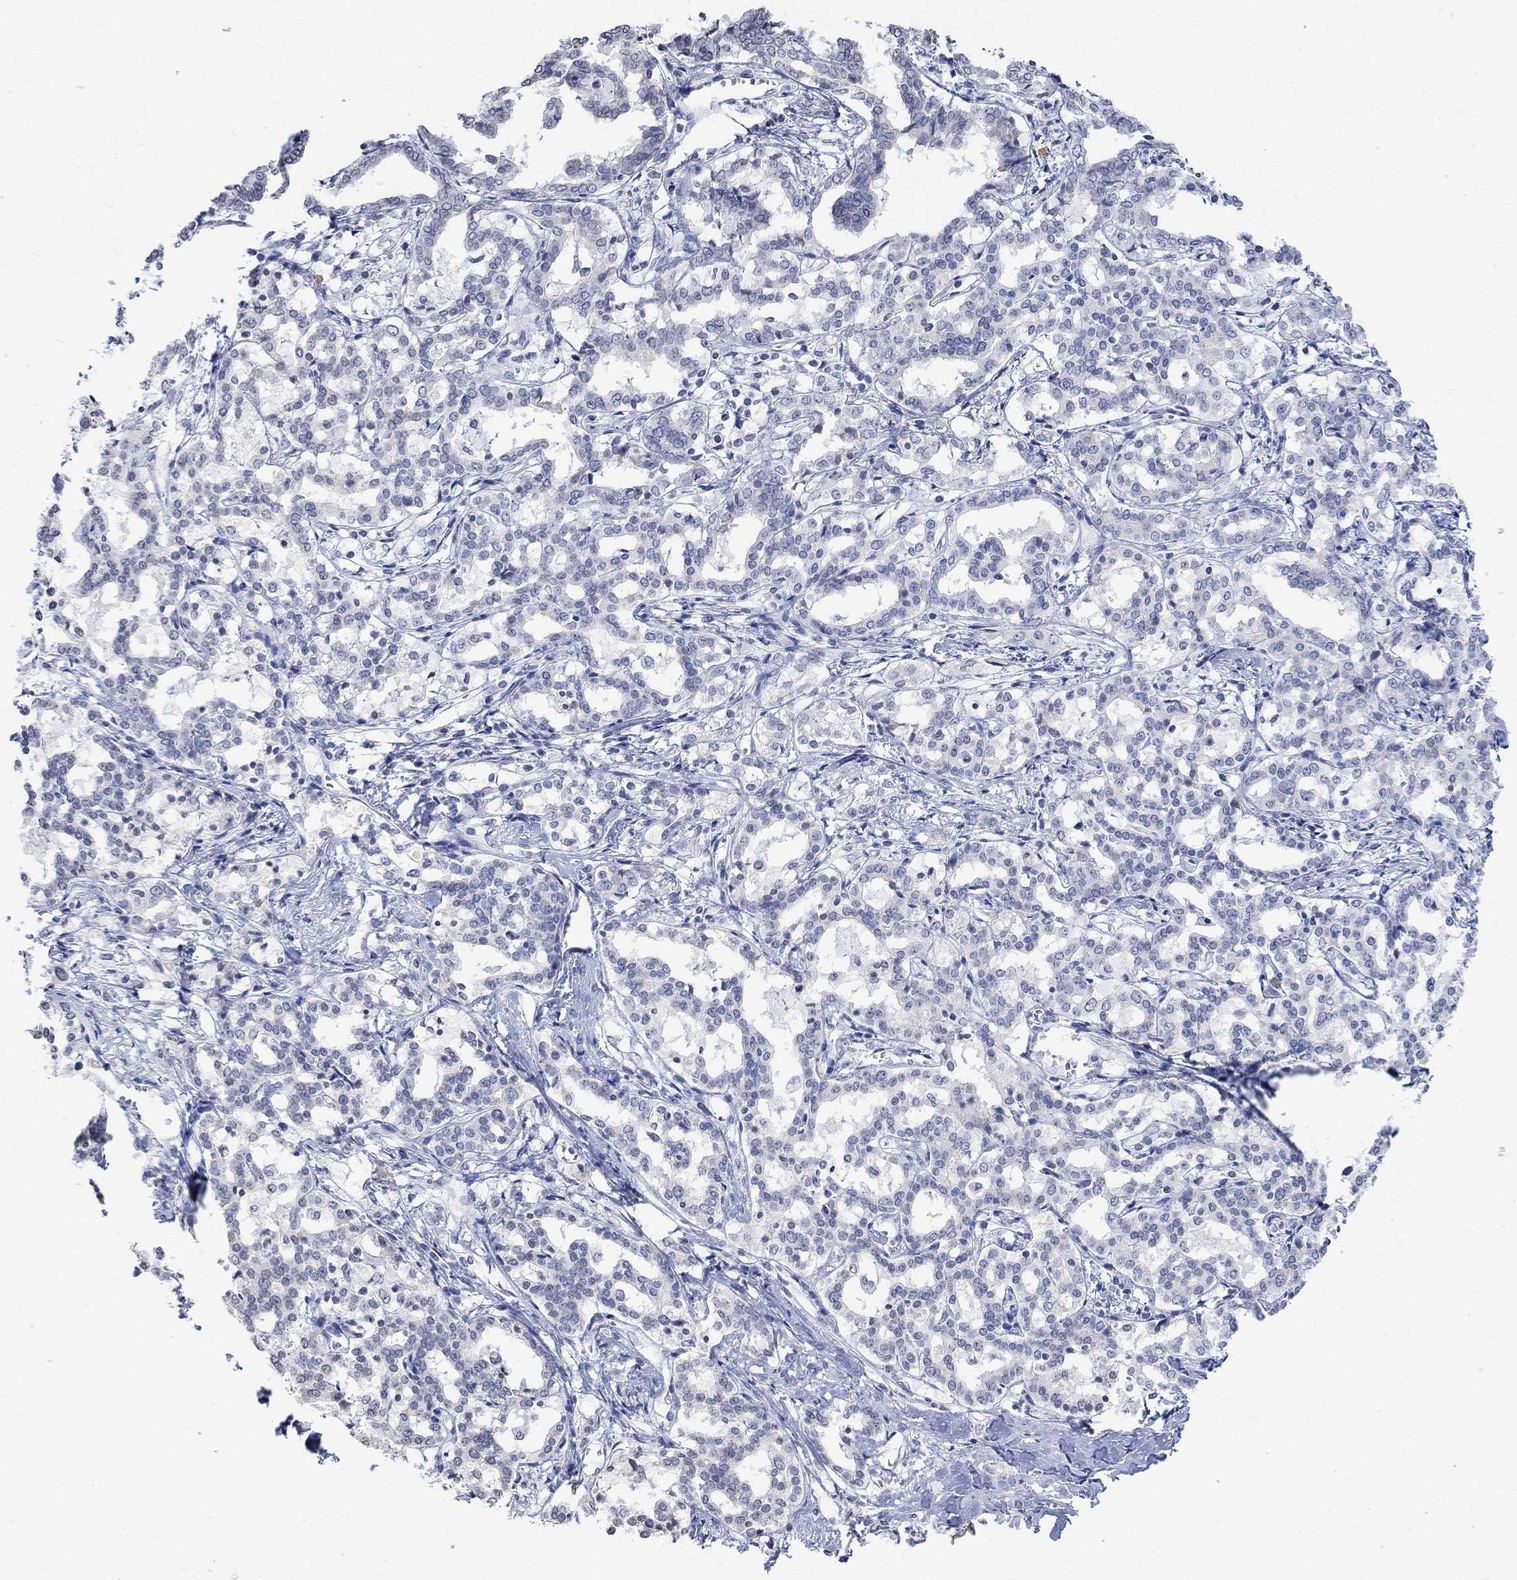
{"staining": {"intensity": "negative", "quantity": "none", "location": "none"}, "tissue": "liver cancer", "cell_type": "Tumor cells", "image_type": "cancer", "snomed": [{"axis": "morphology", "description": "Cholangiocarcinoma"}, {"axis": "topography", "description": "Liver"}], "caption": "This is a photomicrograph of IHC staining of liver cancer, which shows no expression in tumor cells. Brightfield microscopy of immunohistochemistry stained with DAB (3,3'-diaminobenzidine) (brown) and hematoxylin (blue), captured at high magnification.", "gene": "TMEM255A", "patient": {"sex": "female", "age": 47}}